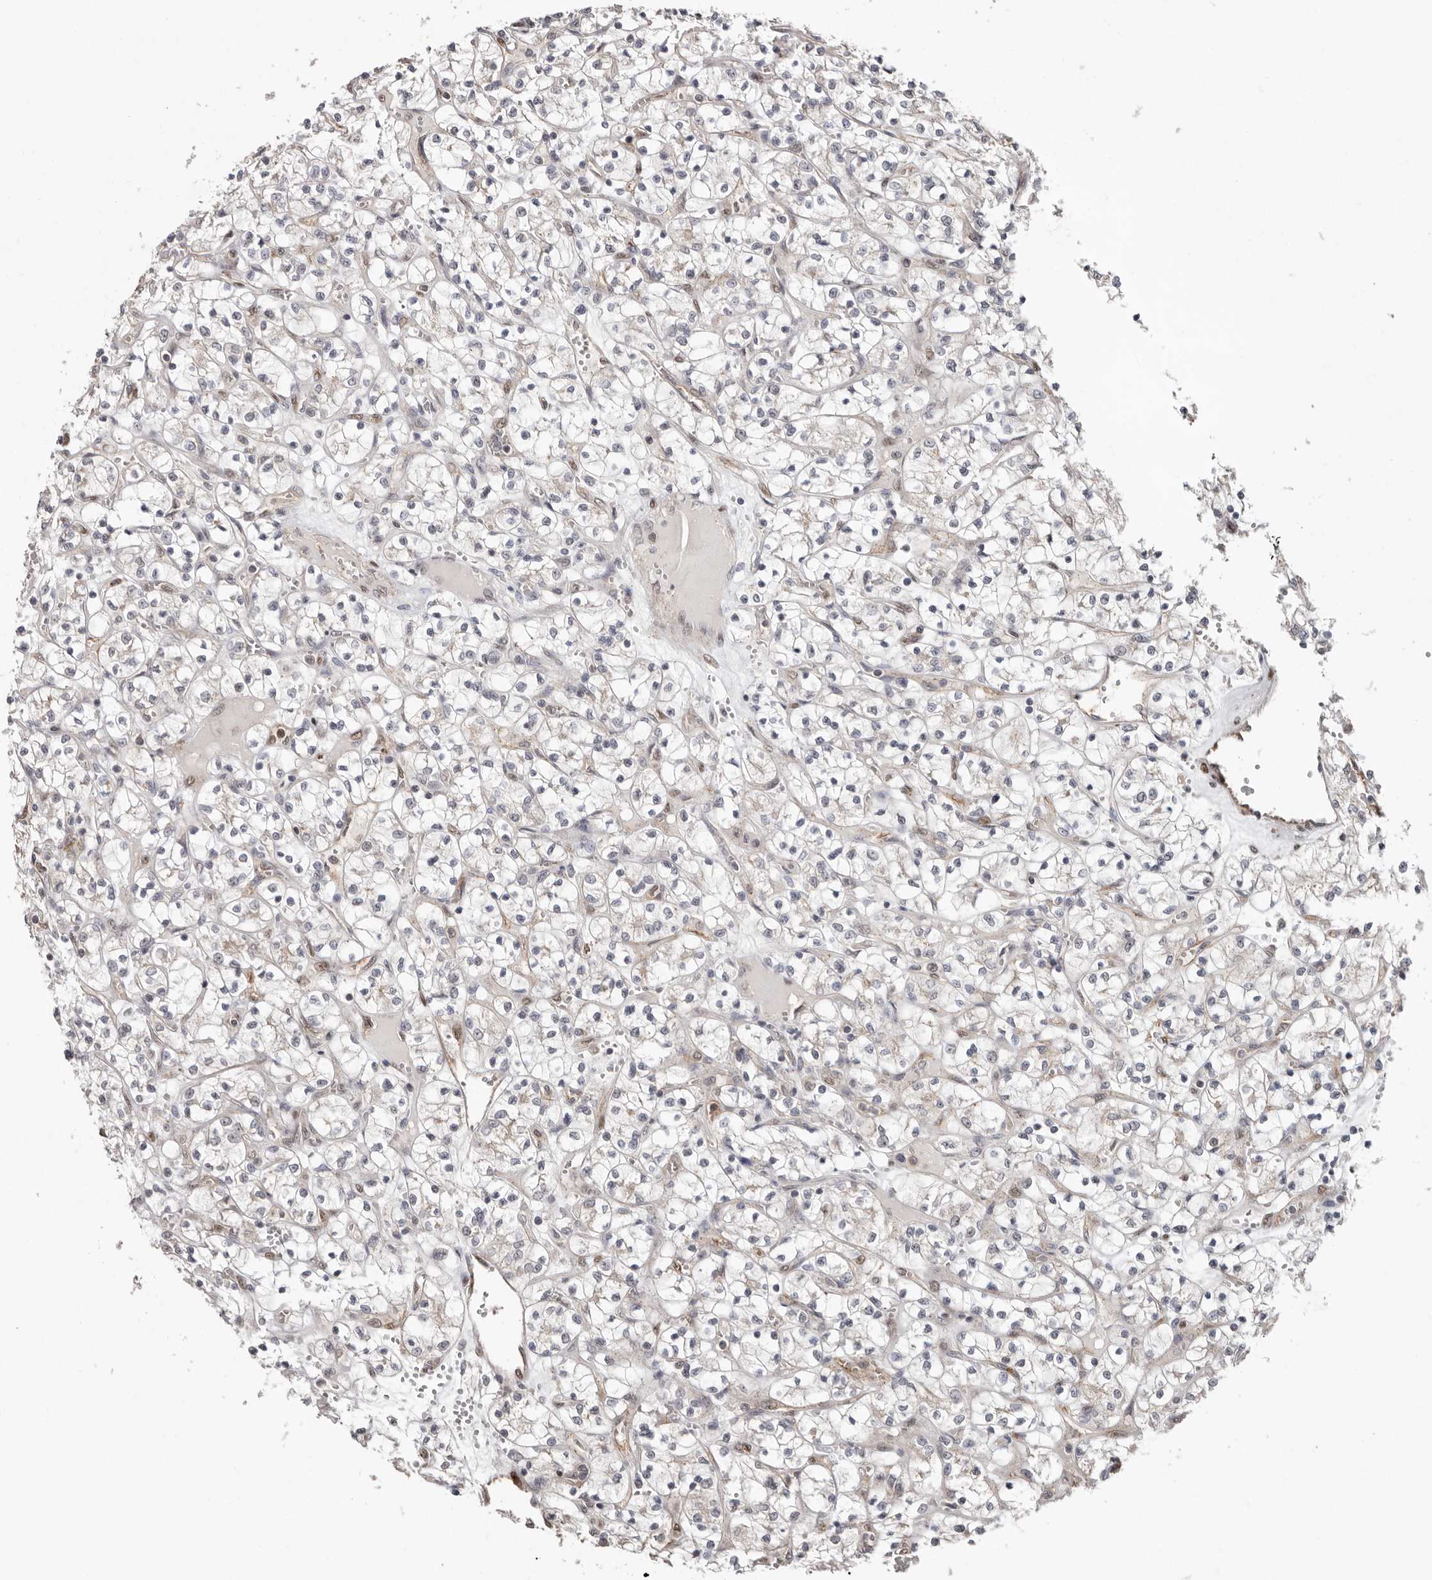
{"staining": {"intensity": "negative", "quantity": "none", "location": "none"}, "tissue": "renal cancer", "cell_type": "Tumor cells", "image_type": "cancer", "snomed": [{"axis": "morphology", "description": "Adenocarcinoma, NOS"}, {"axis": "topography", "description": "Kidney"}], "caption": "Photomicrograph shows no protein positivity in tumor cells of adenocarcinoma (renal) tissue.", "gene": "SMAD7", "patient": {"sex": "female", "age": 69}}